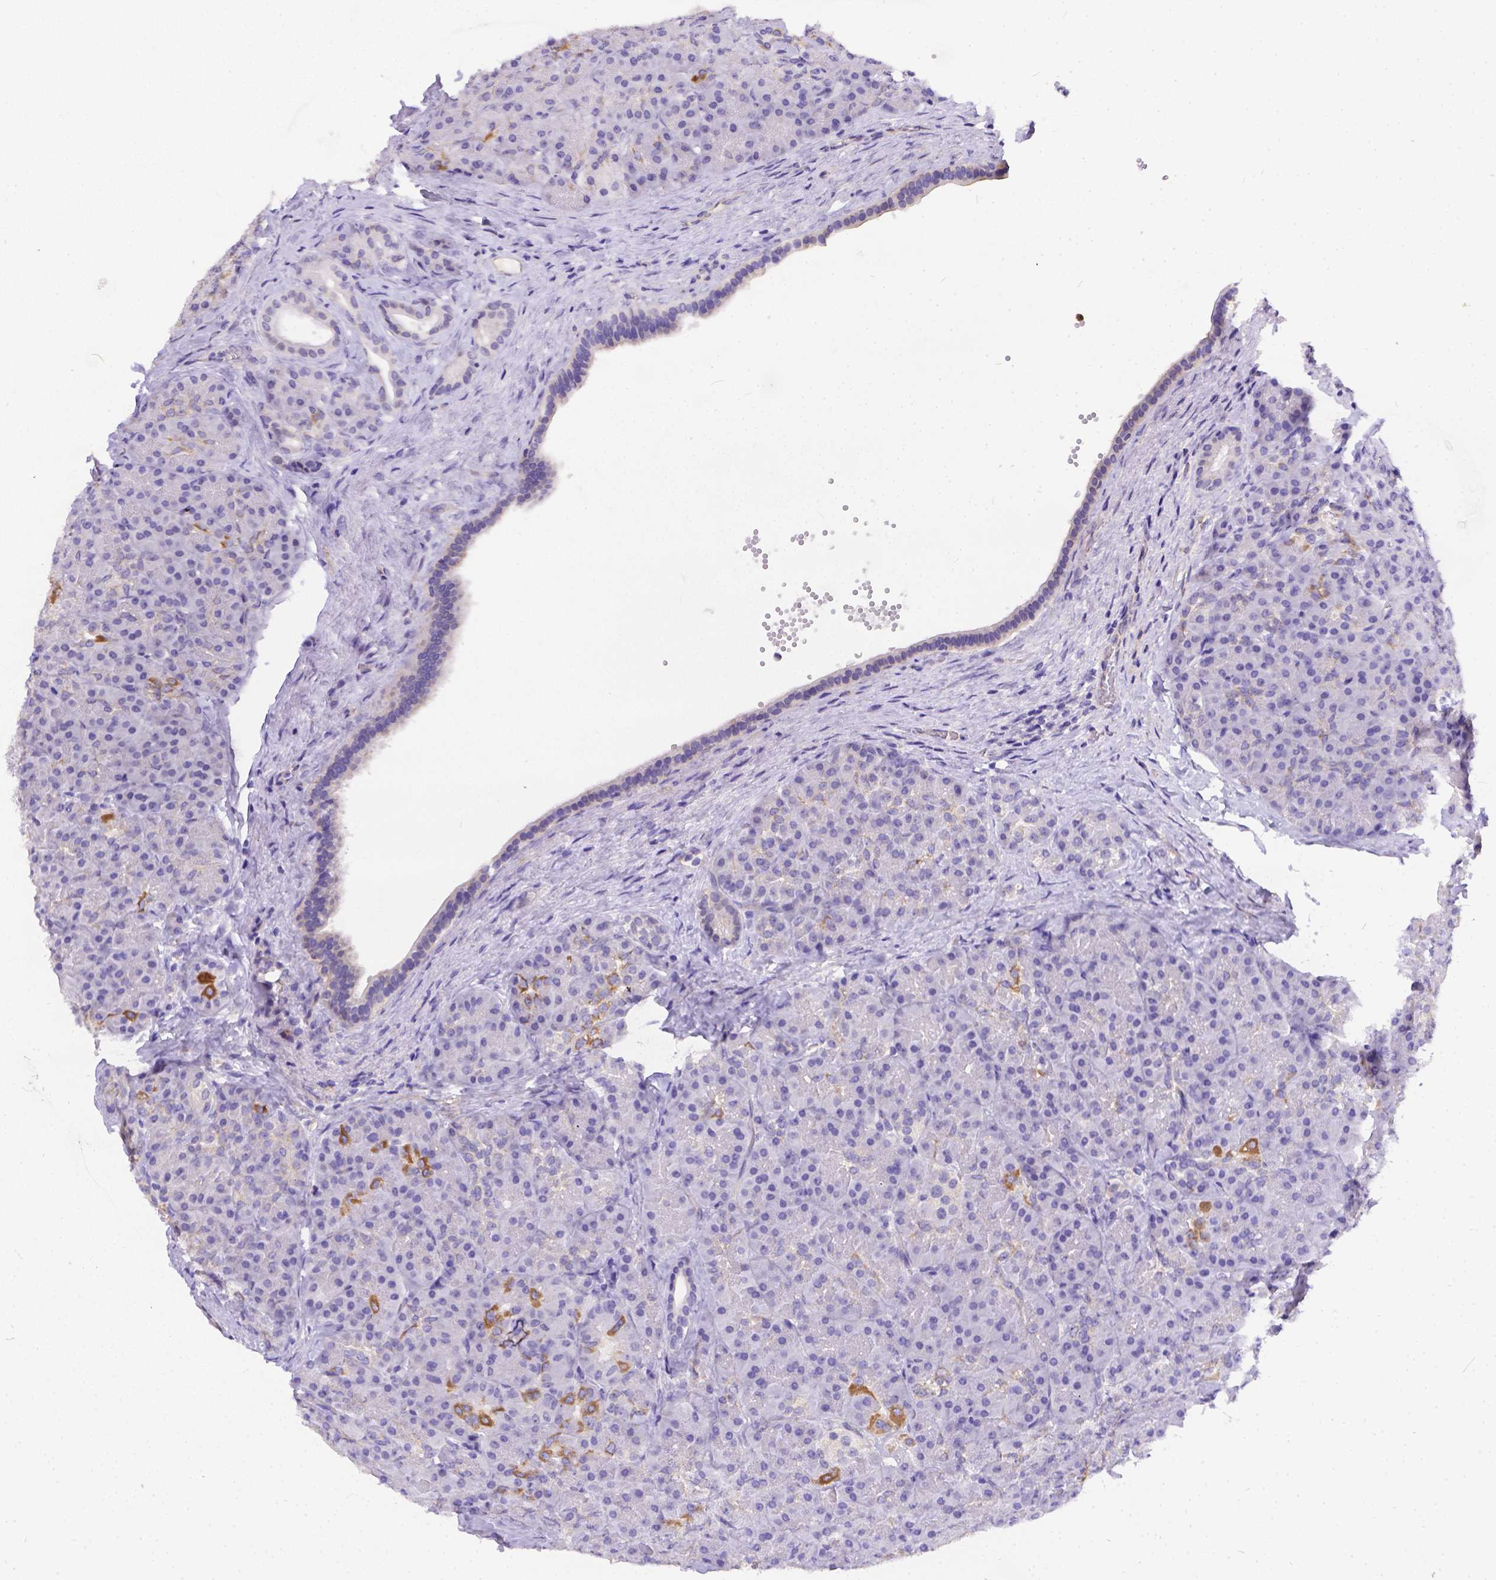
{"staining": {"intensity": "negative", "quantity": "none", "location": "none"}, "tissue": "pancreas", "cell_type": "Exocrine glandular cells", "image_type": "normal", "snomed": [{"axis": "morphology", "description": "Normal tissue, NOS"}, {"axis": "topography", "description": "Pancreas"}], "caption": "Immunohistochemistry photomicrograph of benign human pancreas stained for a protein (brown), which reveals no positivity in exocrine glandular cells. Brightfield microscopy of IHC stained with DAB (3,3'-diaminobenzidine) (brown) and hematoxylin (blue), captured at high magnification.", "gene": "DLEC1", "patient": {"sex": "male", "age": 57}}